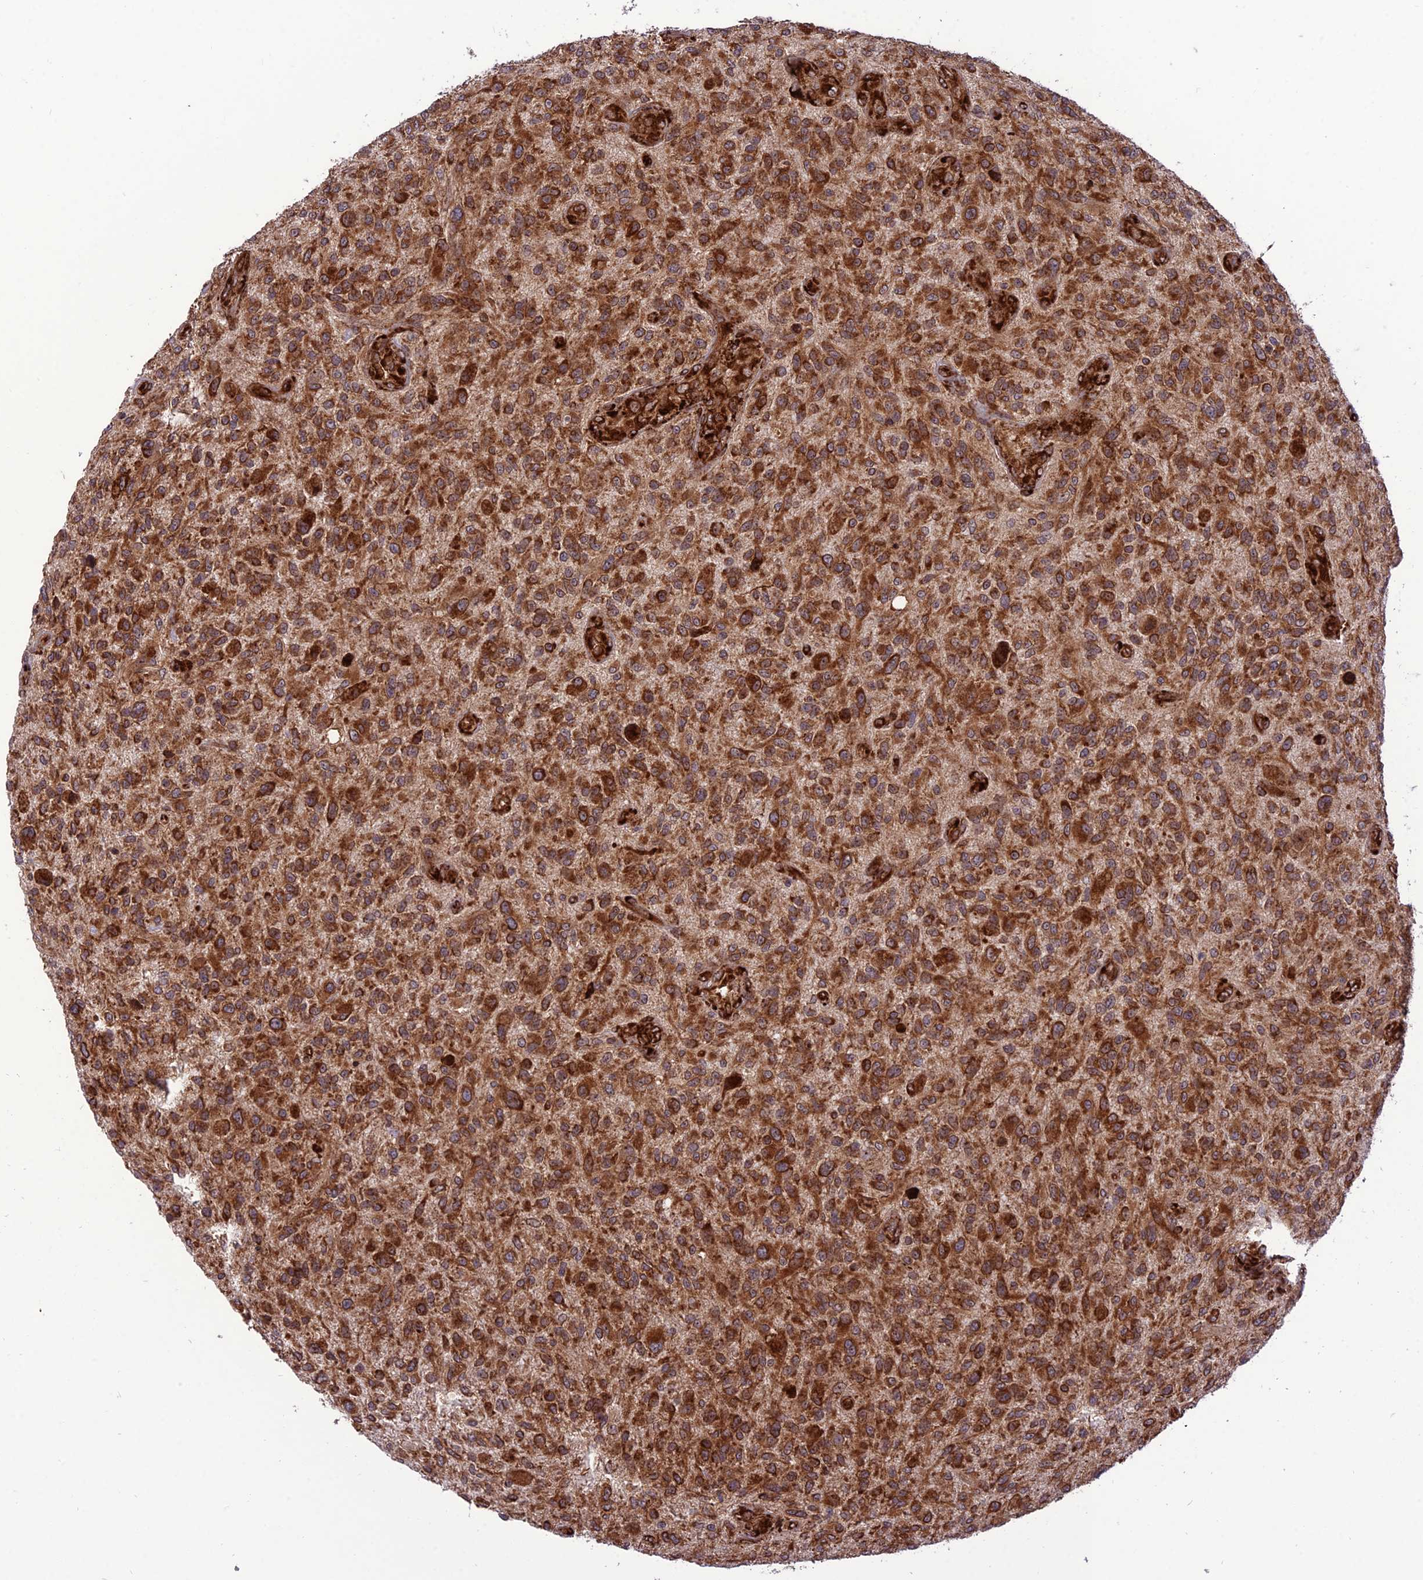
{"staining": {"intensity": "strong", "quantity": ">75%", "location": "cytoplasmic/membranous"}, "tissue": "glioma", "cell_type": "Tumor cells", "image_type": "cancer", "snomed": [{"axis": "morphology", "description": "Glioma, malignant, High grade"}, {"axis": "topography", "description": "Brain"}], "caption": "The image shows immunohistochemical staining of glioma. There is strong cytoplasmic/membranous staining is appreciated in approximately >75% of tumor cells.", "gene": "CRTAP", "patient": {"sex": "male", "age": 47}}